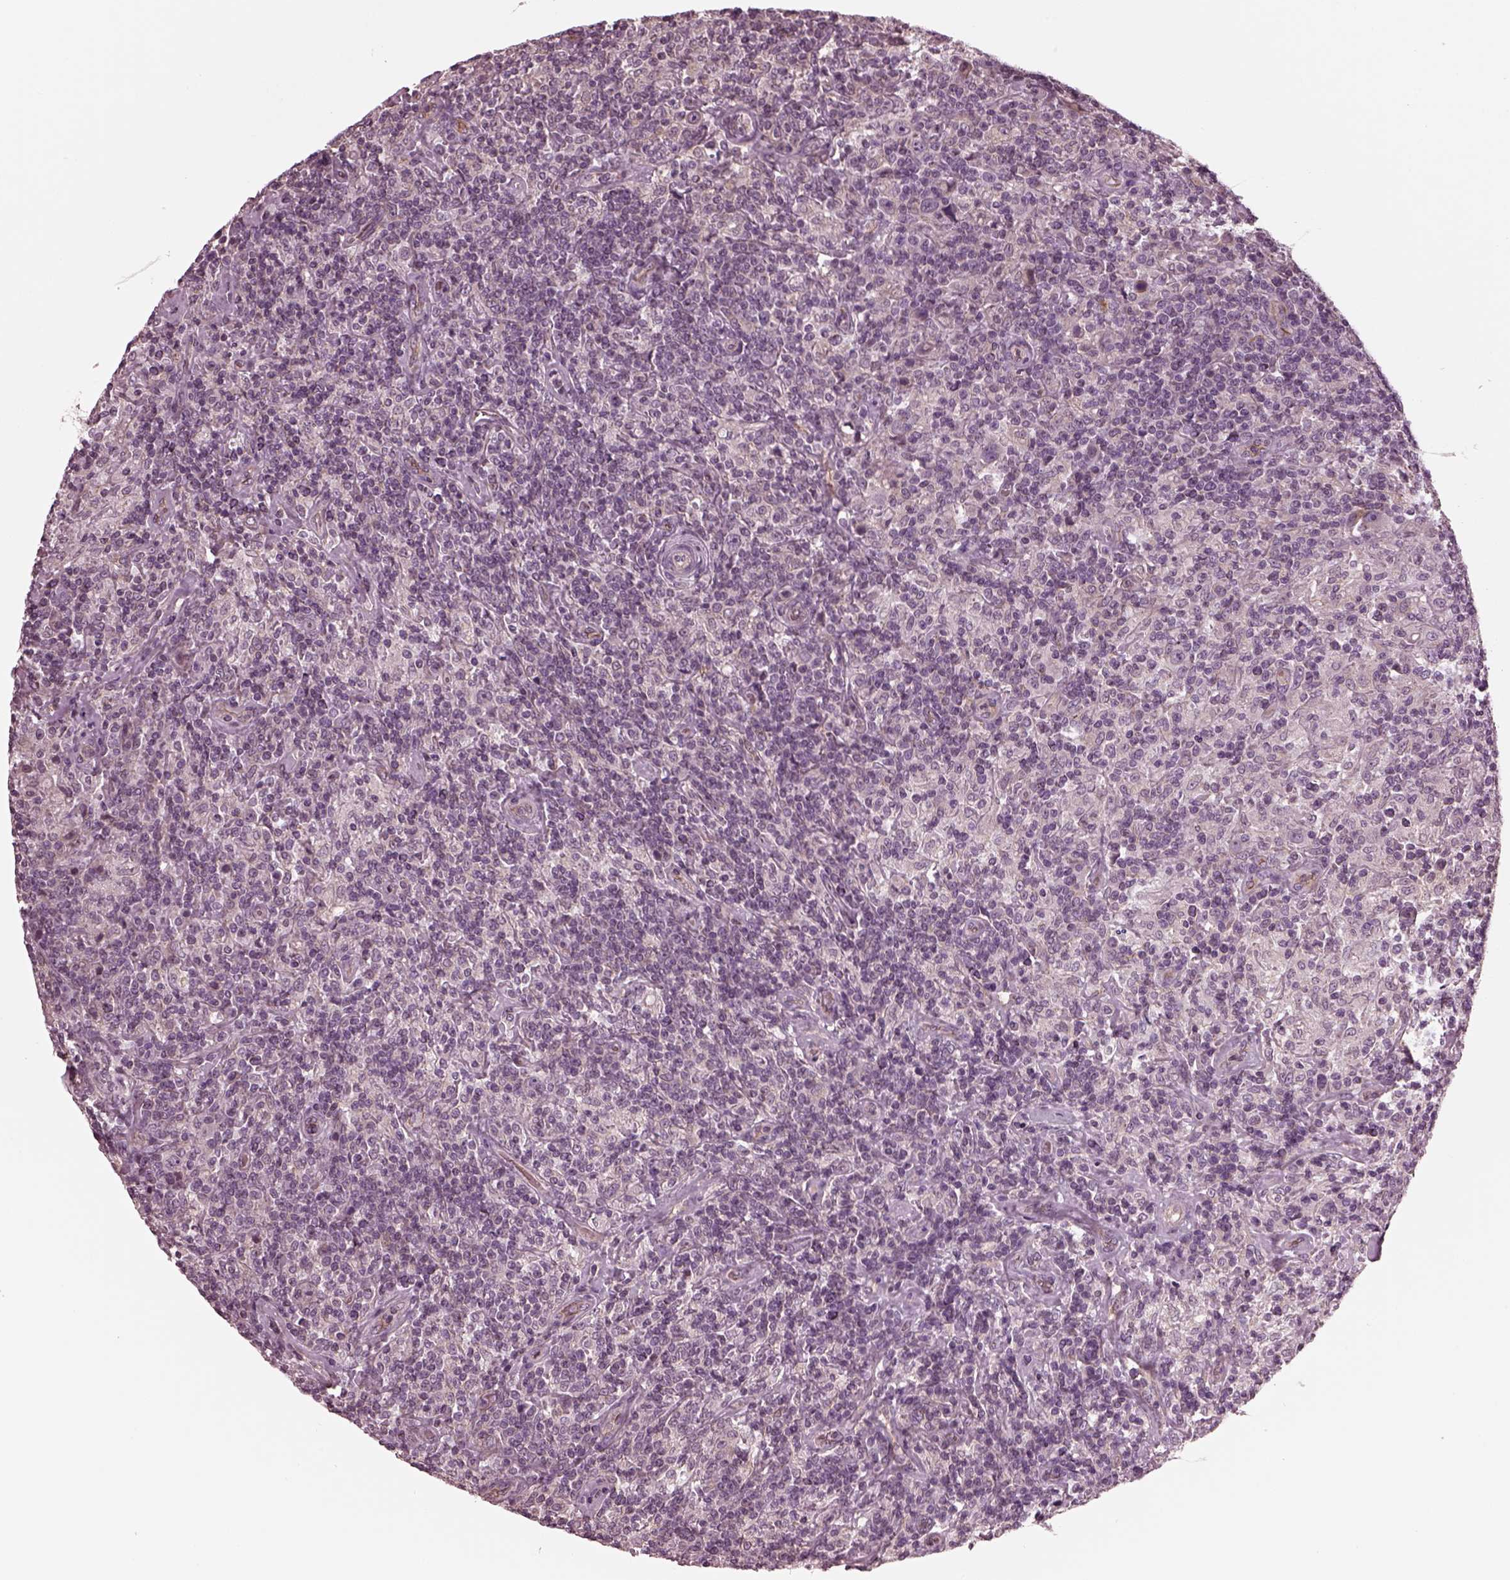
{"staining": {"intensity": "negative", "quantity": "none", "location": "none"}, "tissue": "lymphoma", "cell_type": "Tumor cells", "image_type": "cancer", "snomed": [{"axis": "morphology", "description": "Hodgkin's disease, NOS"}, {"axis": "topography", "description": "Lymph node"}], "caption": "High power microscopy photomicrograph of an immunohistochemistry micrograph of lymphoma, revealing no significant expression in tumor cells. (DAB IHC visualized using brightfield microscopy, high magnification).", "gene": "ODAD1", "patient": {"sex": "male", "age": 70}}